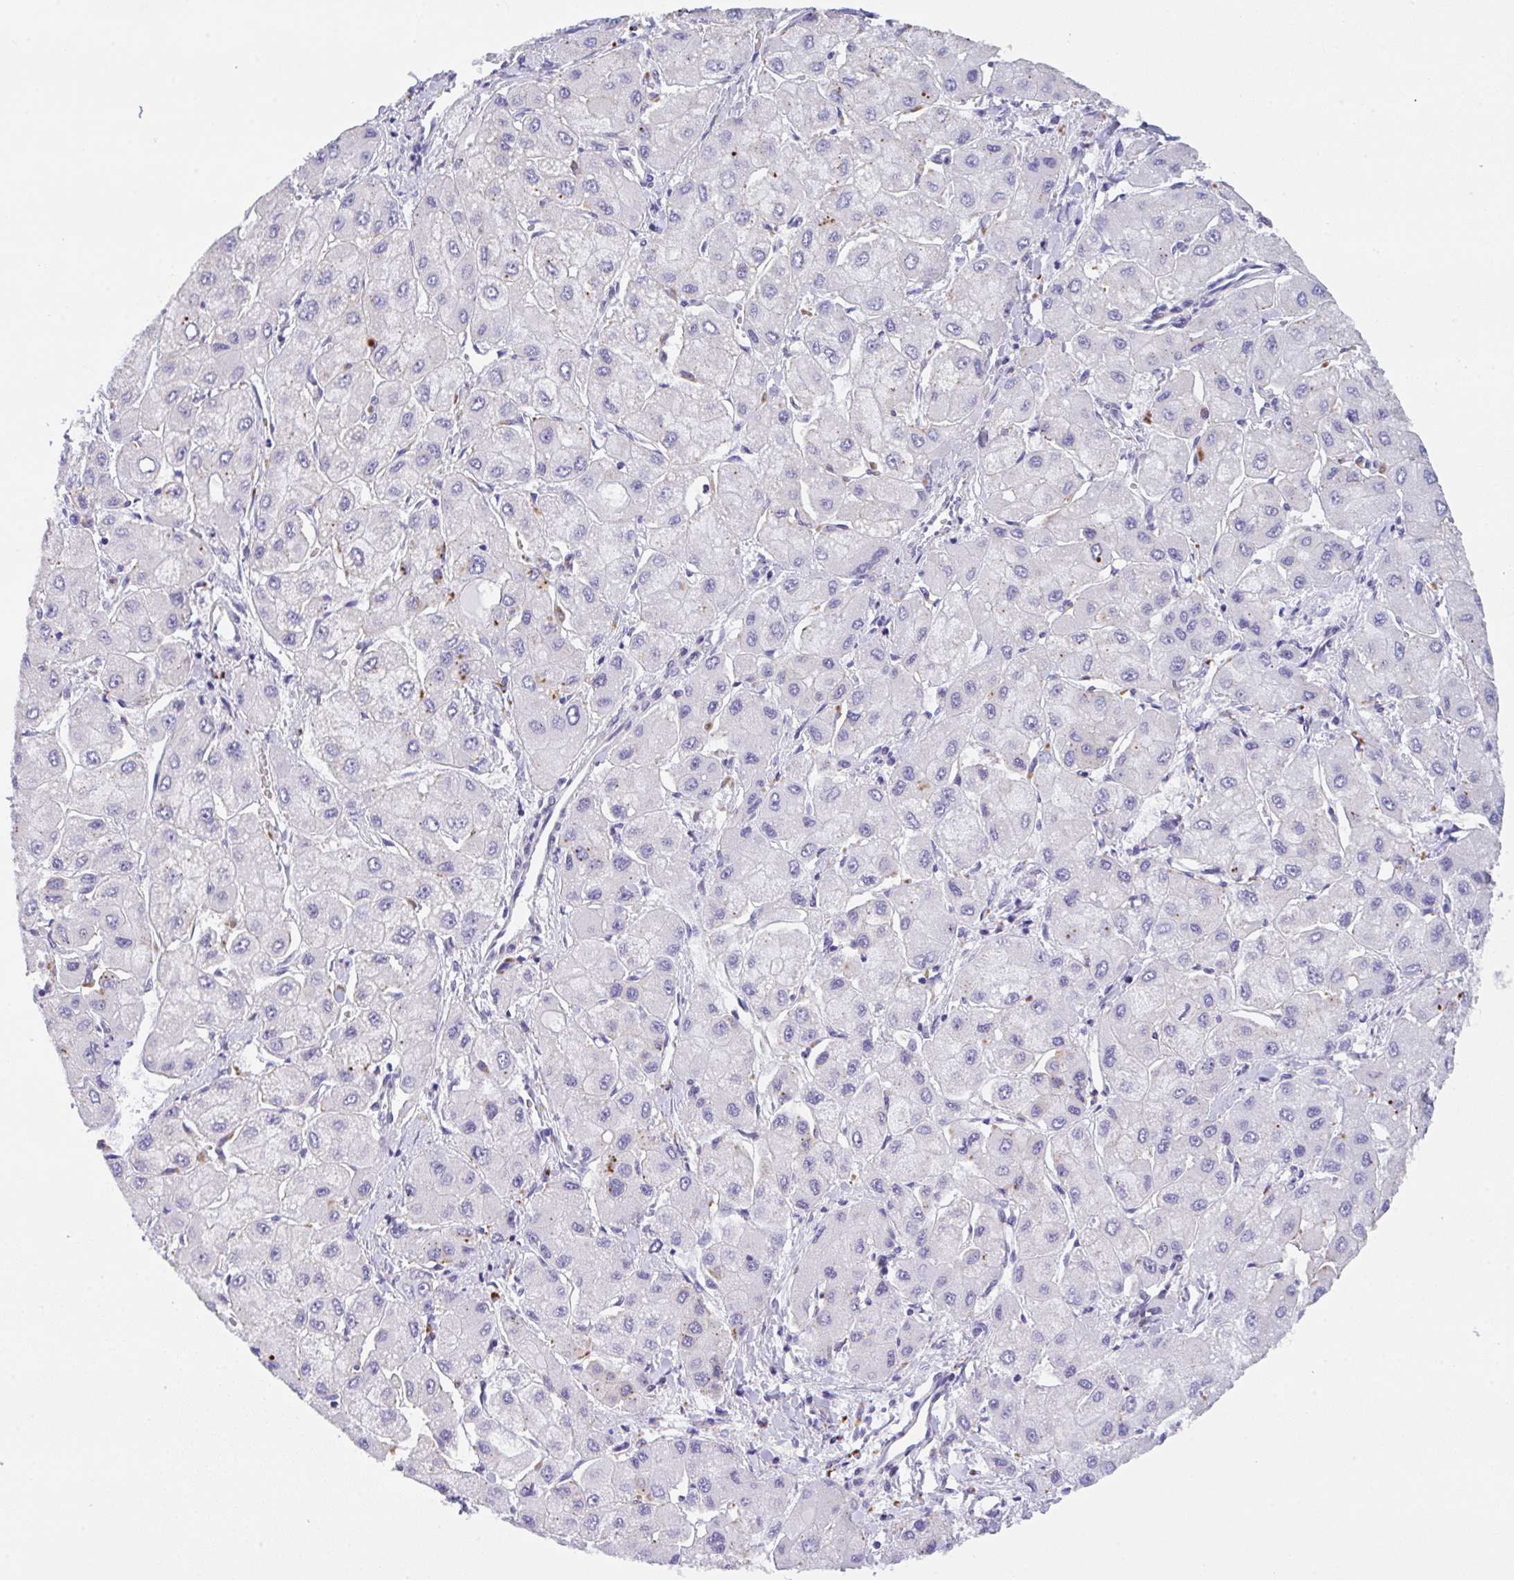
{"staining": {"intensity": "negative", "quantity": "none", "location": "none"}, "tissue": "liver cancer", "cell_type": "Tumor cells", "image_type": "cancer", "snomed": [{"axis": "morphology", "description": "Carcinoma, Hepatocellular, NOS"}, {"axis": "topography", "description": "Liver"}], "caption": "Immunohistochemistry (IHC) of liver cancer displays no expression in tumor cells.", "gene": "TRAF4", "patient": {"sex": "male", "age": 40}}